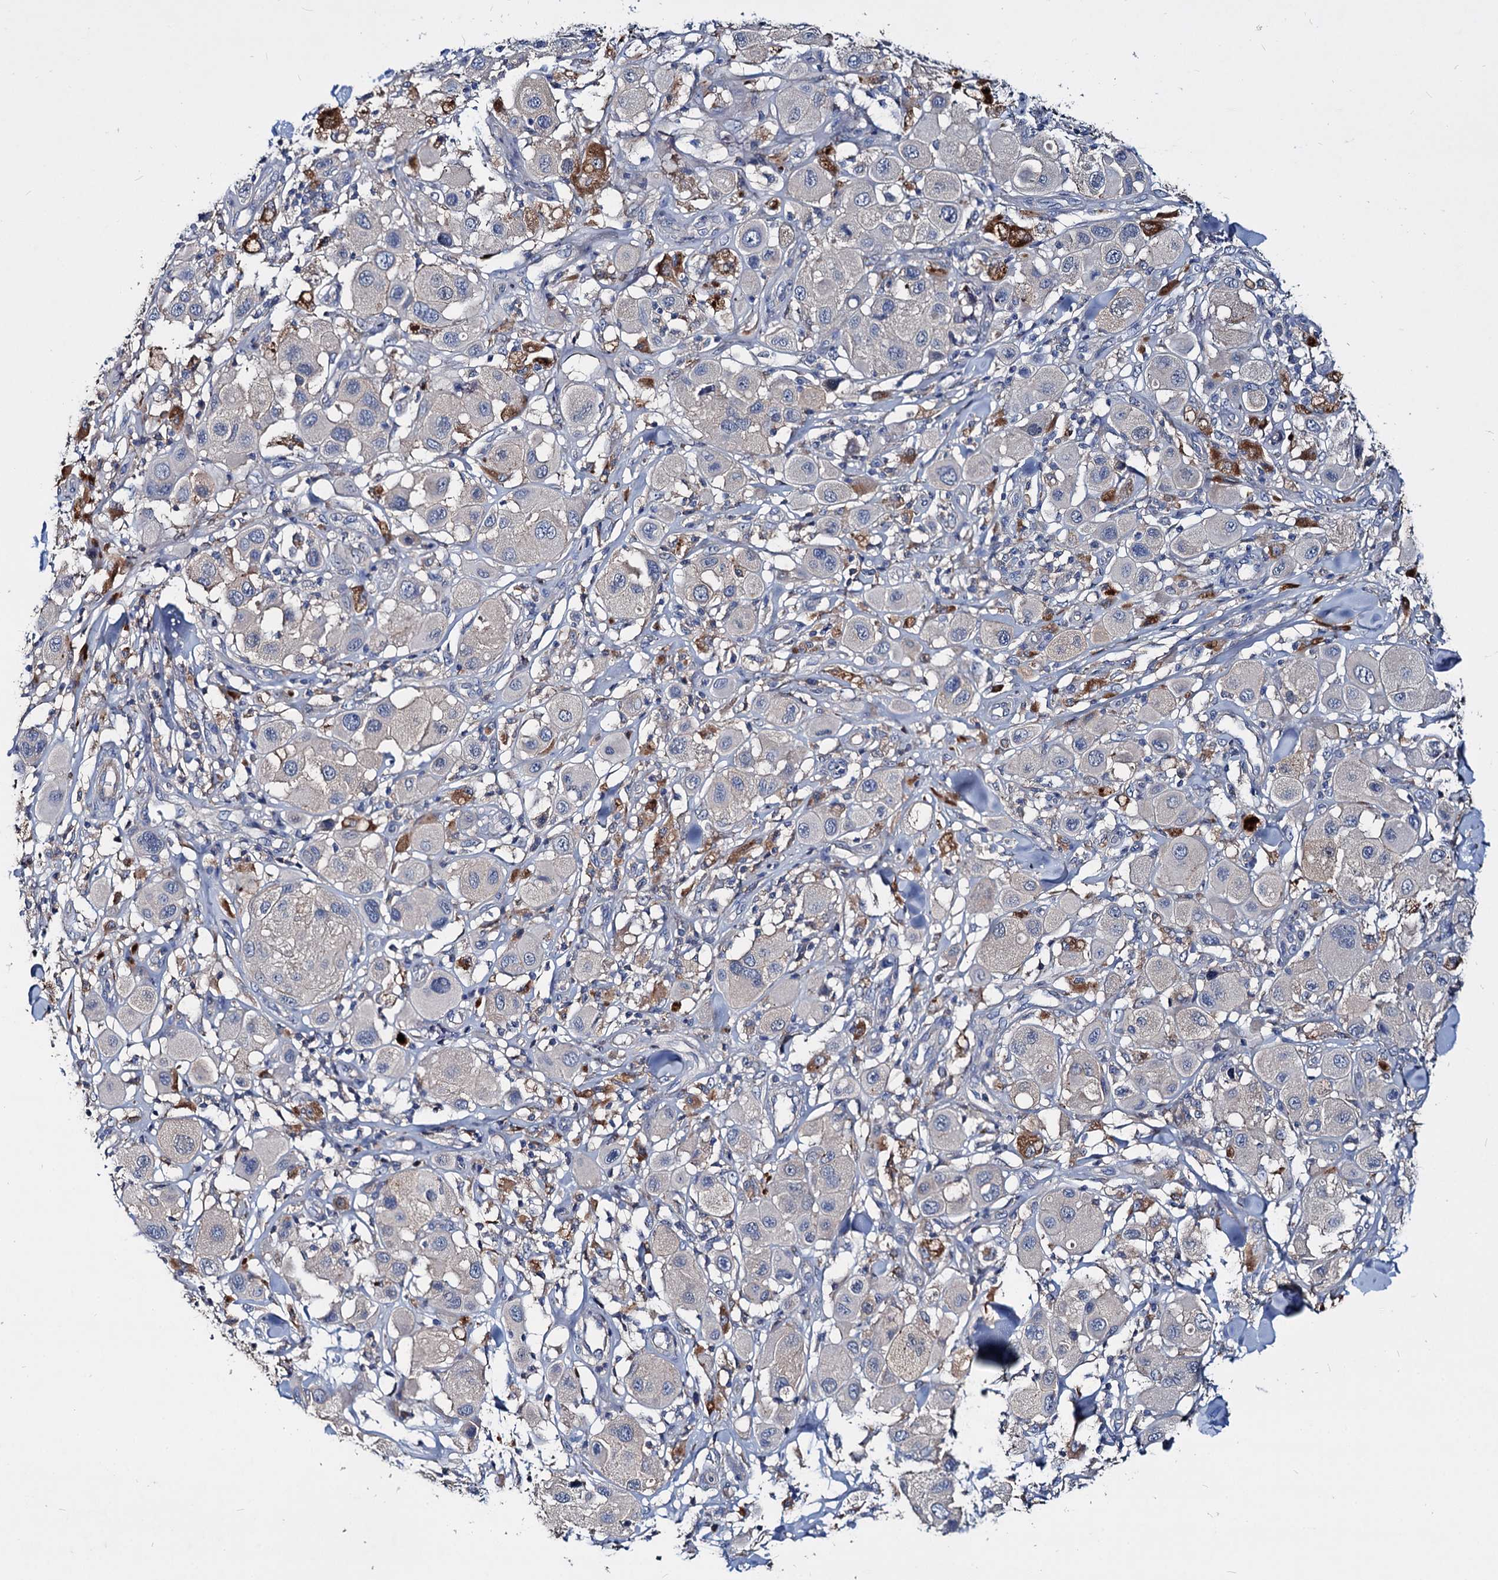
{"staining": {"intensity": "negative", "quantity": "none", "location": "none"}, "tissue": "melanoma", "cell_type": "Tumor cells", "image_type": "cancer", "snomed": [{"axis": "morphology", "description": "Malignant melanoma, Metastatic site"}, {"axis": "topography", "description": "Skin"}], "caption": "High magnification brightfield microscopy of melanoma stained with DAB (brown) and counterstained with hematoxylin (blue): tumor cells show no significant expression.", "gene": "ACY3", "patient": {"sex": "male", "age": 41}}